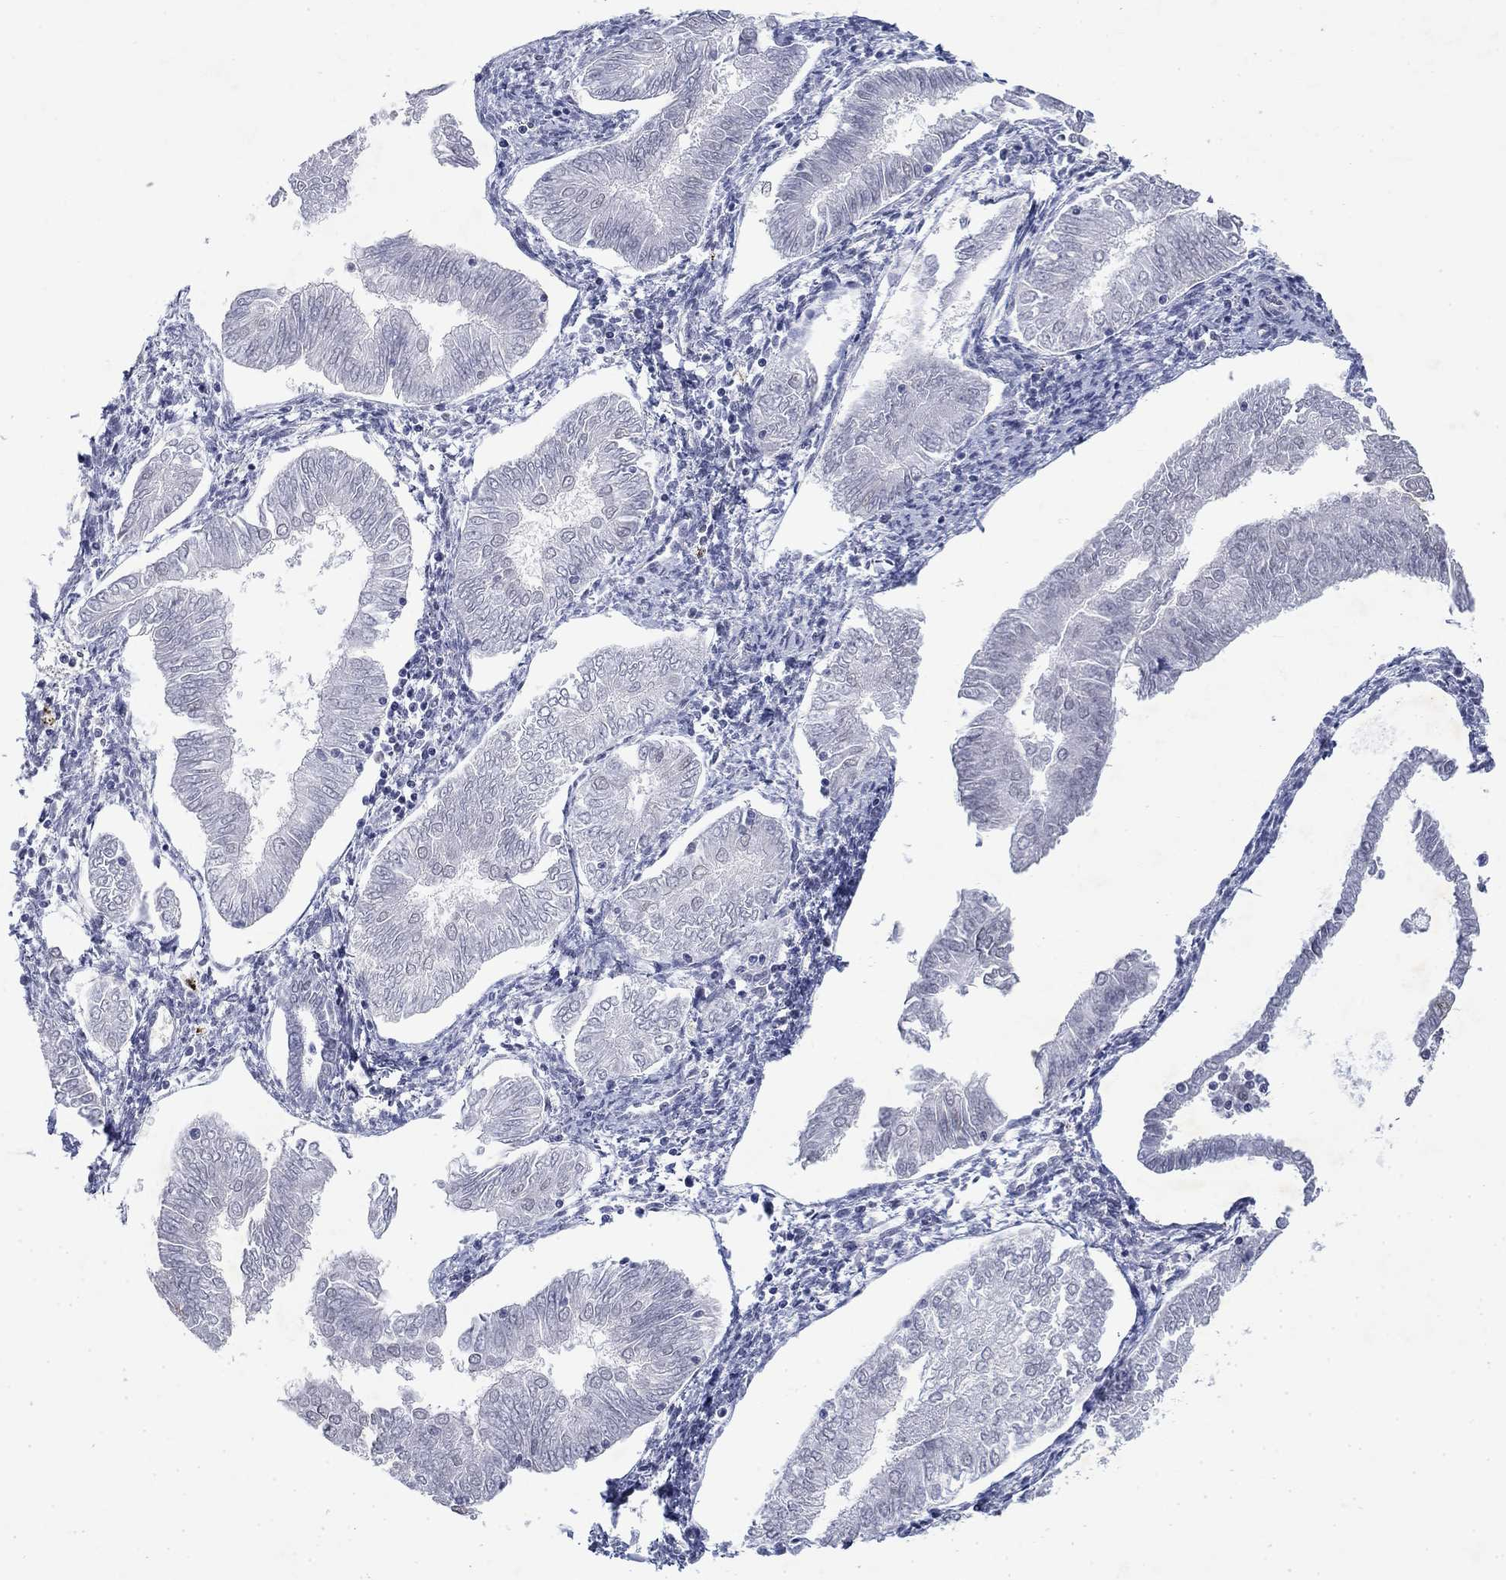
{"staining": {"intensity": "negative", "quantity": "none", "location": "none"}, "tissue": "endometrial cancer", "cell_type": "Tumor cells", "image_type": "cancer", "snomed": [{"axis": "morphology", "description": "Adenocarcinoma, NOS"}, {"axis": "topography", "description": "Endometrium"}], "caption": "Photomicrograph shows no protein staining in tumor cells of endometrial adenocarcinoma tissue. Brightfield microscopy of immunohistochemistry stained with DAB (brown) and hematoxylin (blue), captured at high magnification.", "gene": "TOR1AIP1", "patient": {"sex": "female", "age": 53}}